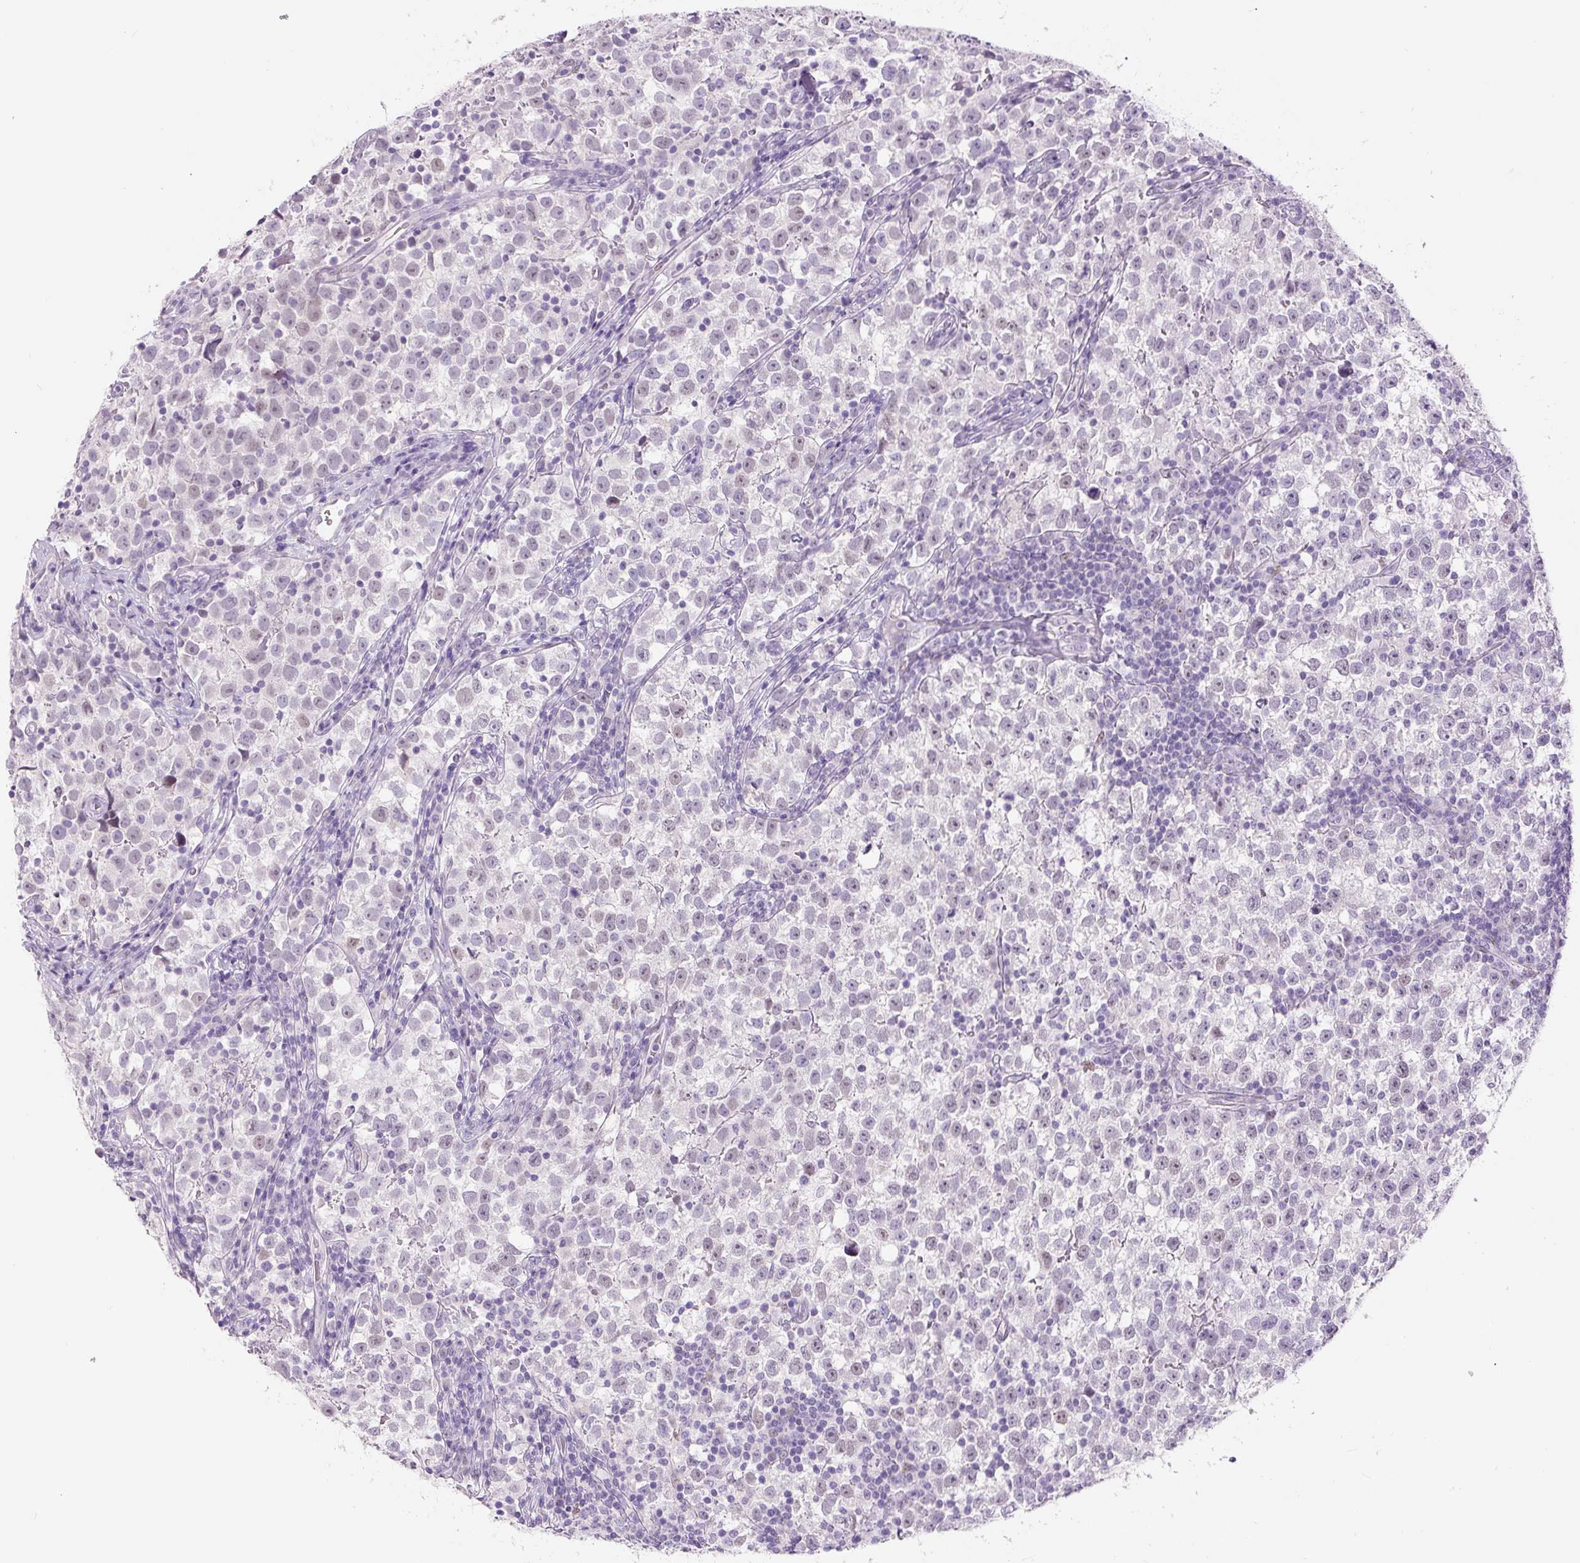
{"staining": {"intensity": "weak", "quantity": "25%-75%", "location": "nuclear"}, "tissue": "testis cancer", "cell_type": "Tumor cells", "image_type": "cancer", "snomed": [{"axis": "morphology", "description": "Normal tissue, NOS"}, {"axis": "morphology", "description": "Seminoma, NOS"}, {"axis": "topography", "description": "Testis"}], "caption": "This photomicrograph exhibits seminoma (testis) stained with immunohistochemistry (IHC) to label a protein in brown. The nuclear of tumor cells show weak positivity for the protein. Nuclei are counter-stained blue.", "gene": "SIX1", "patient": {"sex": "male", "age": 43}}